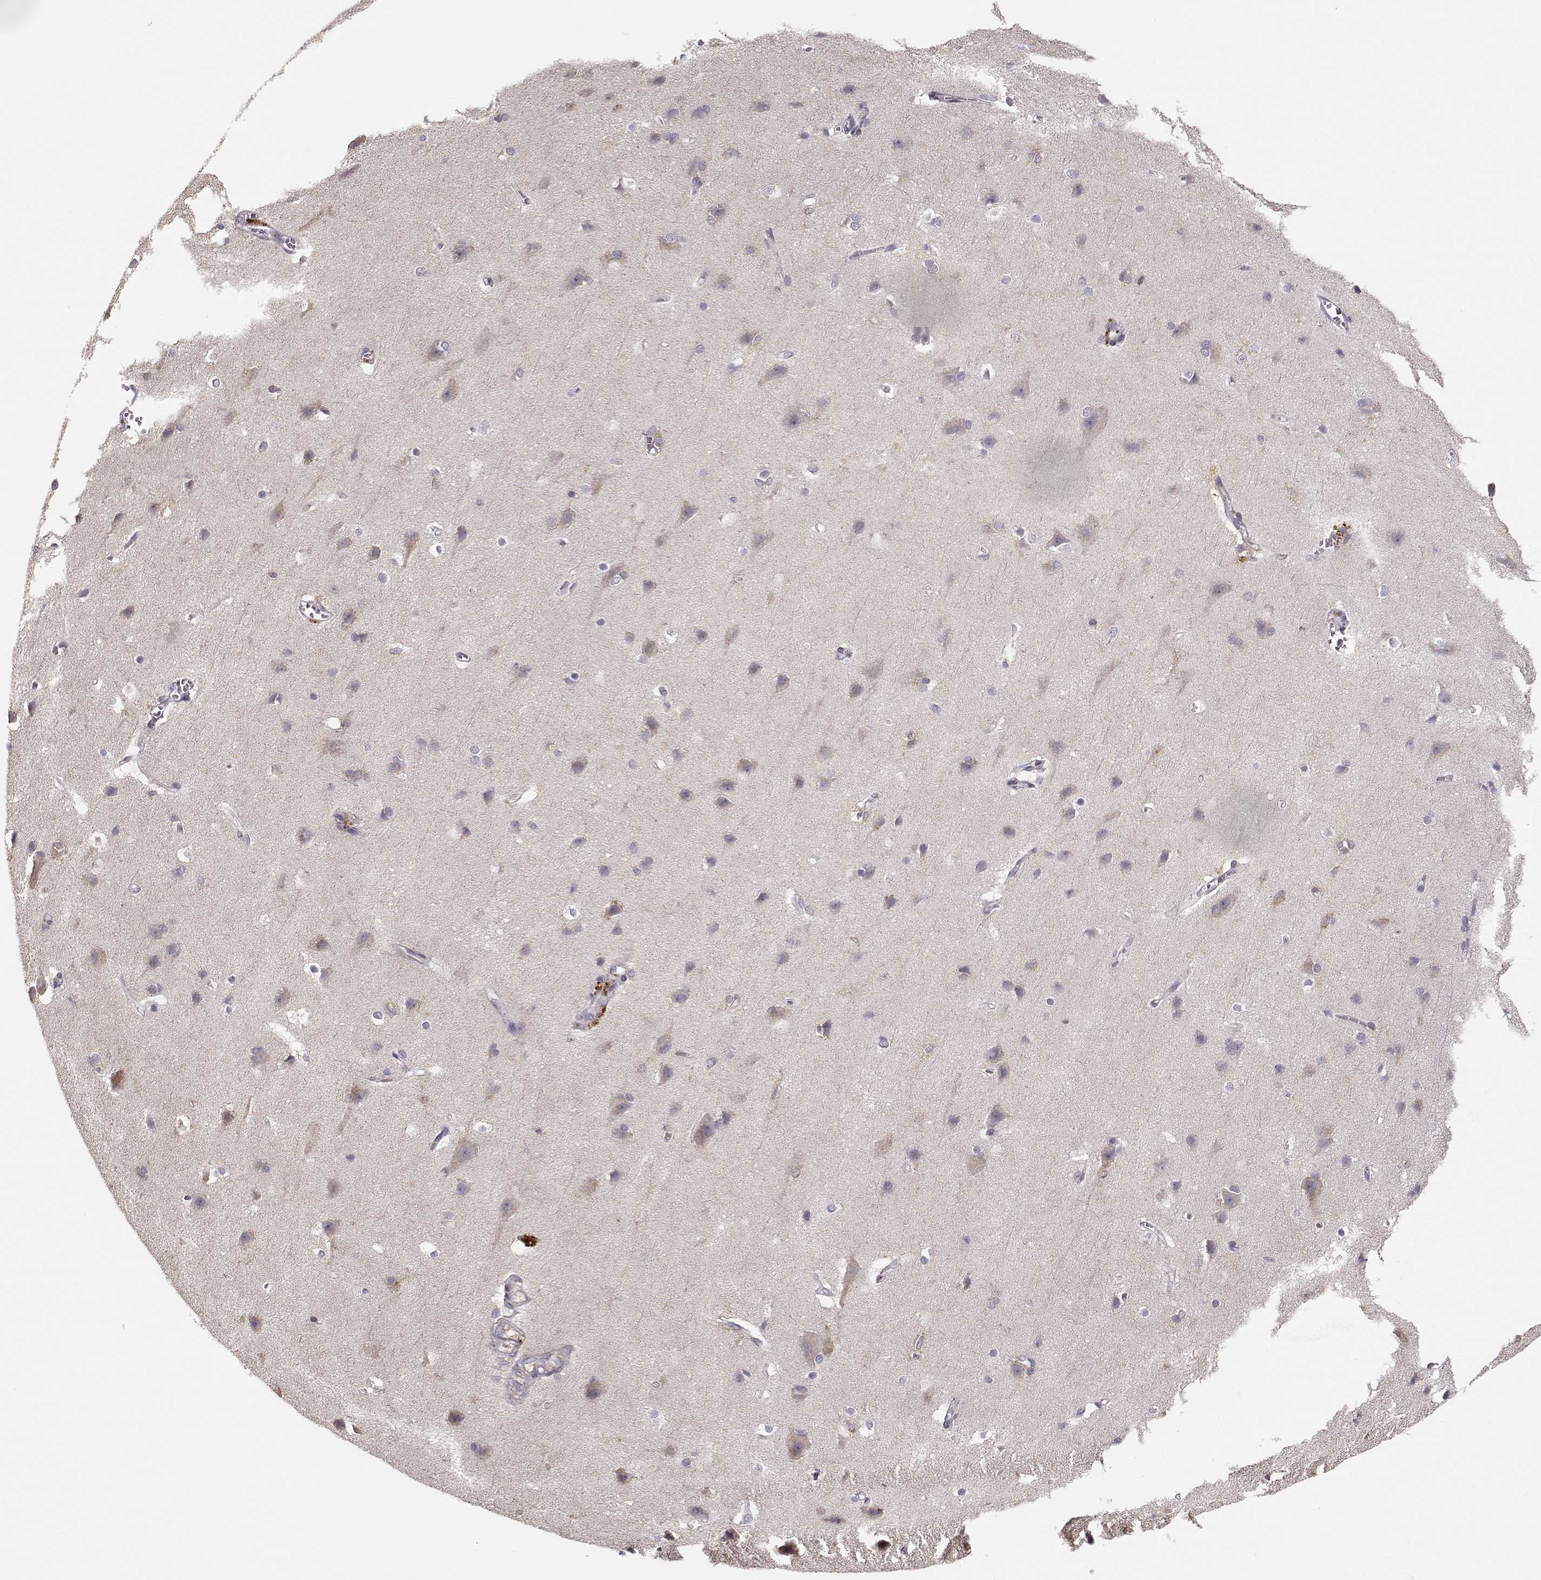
{"staining": {"intensity": "negative", "quantity": "none", "location": "none"}, "tissue": "cerebral cortex", "cell_type": "Endothelial cells", "image_type": "normal", "snomed": [{"axis": "morphology", "description": "Normal tissue, NOS"}, {"axis": "topography", "description": "Cerebral cortex"}], "caption": "Immunohistochemistry photomicrograph of benign human cerebral cortex stained for a protein (brown), which demonstrates no expression in endothelial cells.", "gene": "ENTPD8", "patient": {"sex": "male", "age": 37}}